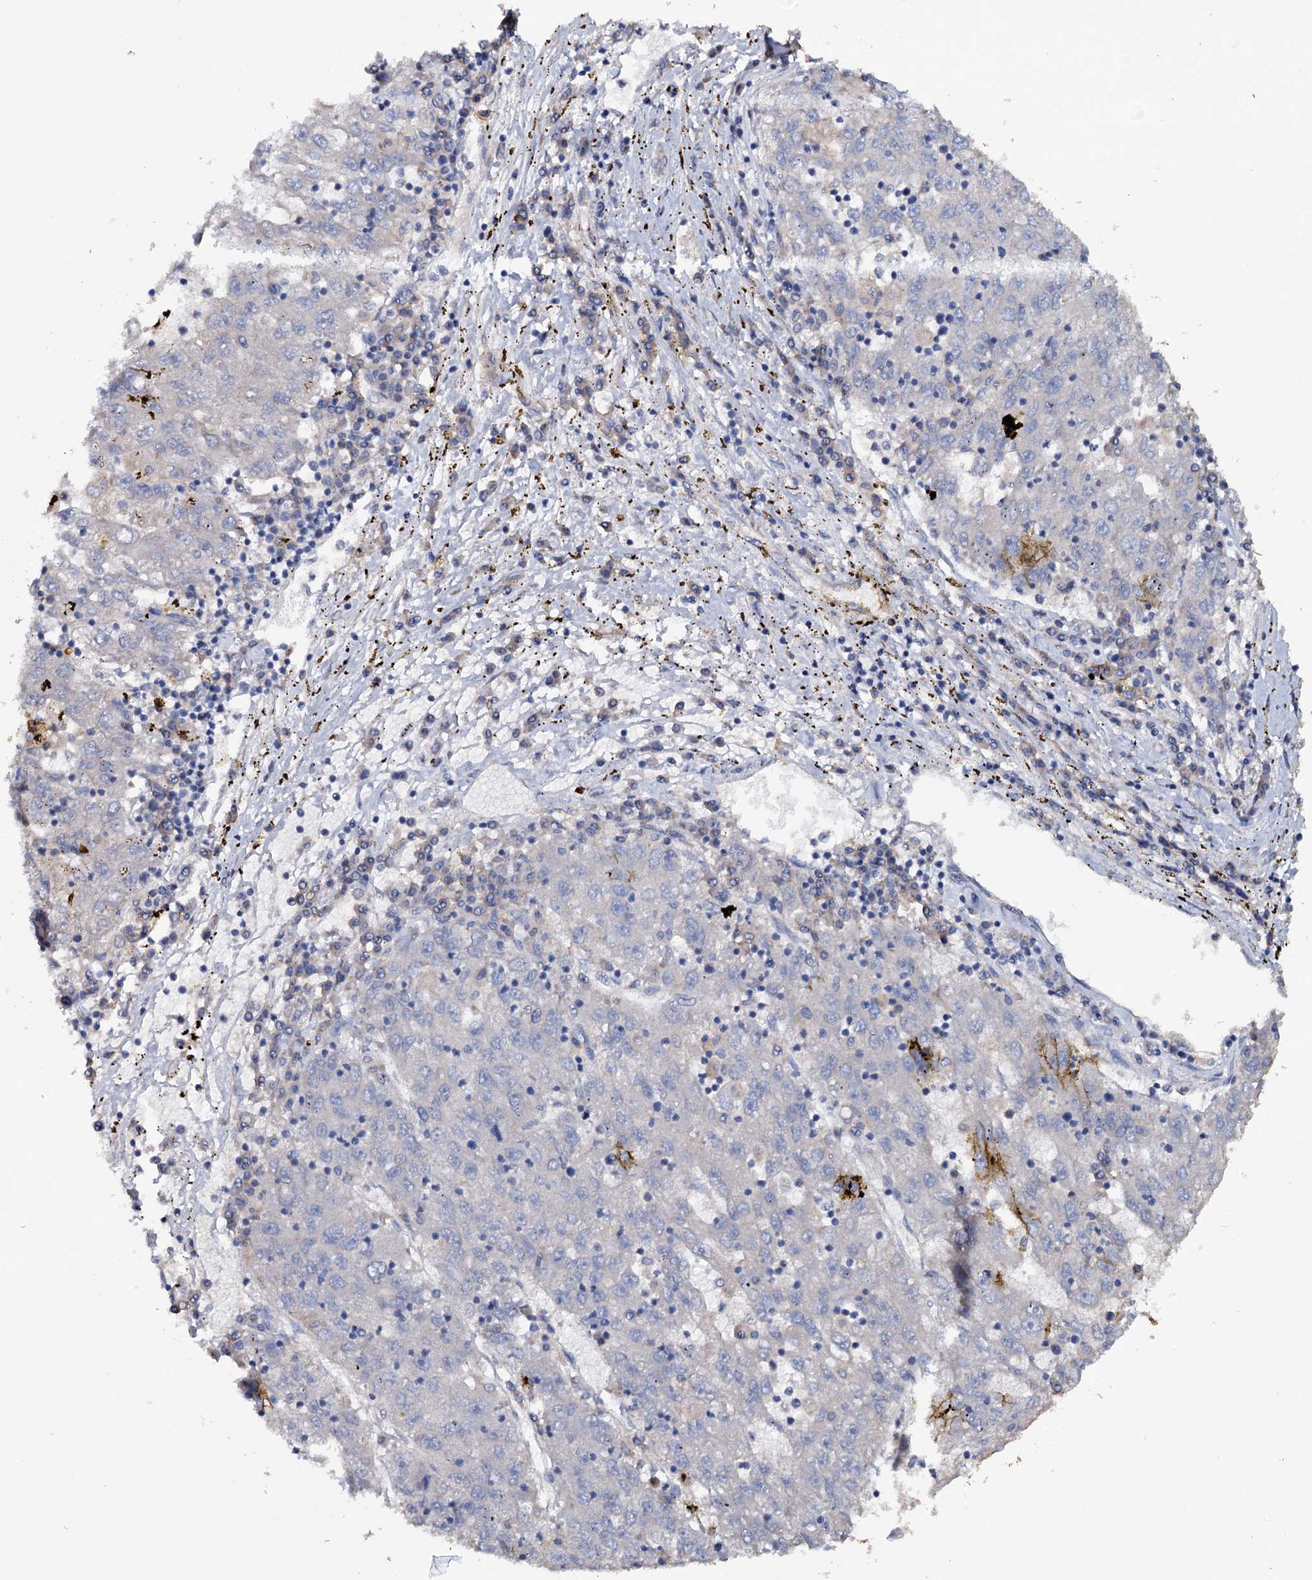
{"staining": {"intensity": "negative", "quantity": "none", "location": "none"}, "tissue": "liver cancer", "cell_type": "Tumor cells", "image_type": "cancer", "snomed": [{"axis": "morphology", "description": "Carcinoma, Hepatocellular, NOS"}, {"axis": "topography", "description": "Liver"}], "caption": "The histopathology image demonstrates no significant positivity in tumor cells of liver cancer (hepatocellular carcinoma).", "gene": "IL17RD", "patient": {"sex": "male", "age": 49}}